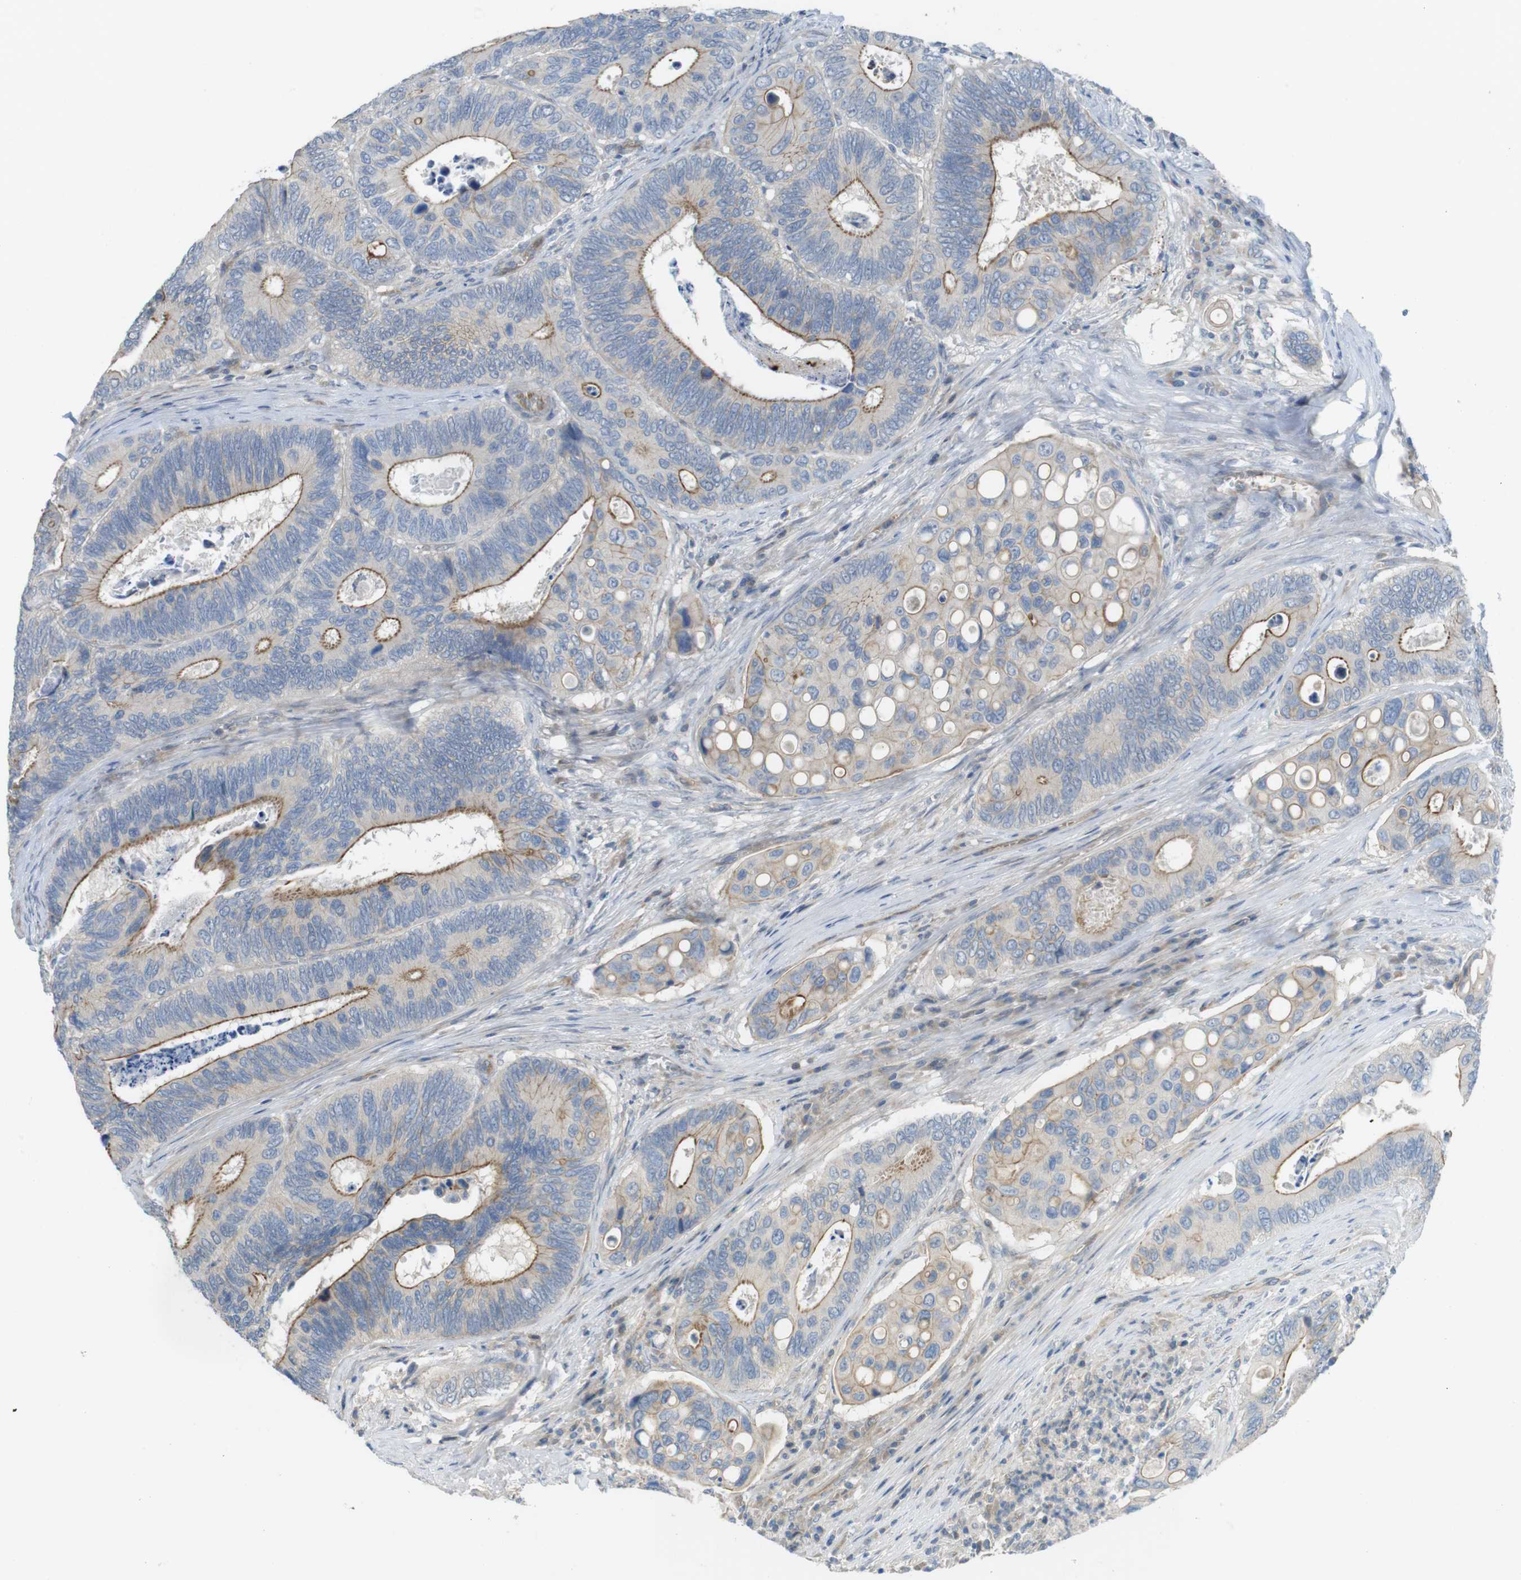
{"staining": {"intensity": "moderate", "quantity": "25%-75%", "location": "cytoplasmic/membranous"}, "tissue": "colorectal cancer", "cell_type": "Tumor cells", "image_type": "cancer", "snomed": [{"axis": "morphology", "description": "Inflammation, NOS"}, {"axis": "morphology", "description": "Adenocarcinoma, NOS"}, {"axis": "topography", "description": "Colon"}], "caption": "Moderate cytoplasmic/membranous positivity is present in approximately 25%-75% of tumor cells in colorectal cancer (adenocarcinoma).", "gene": "ABHD15", "patient": {"sex": "male", "age": 72}}